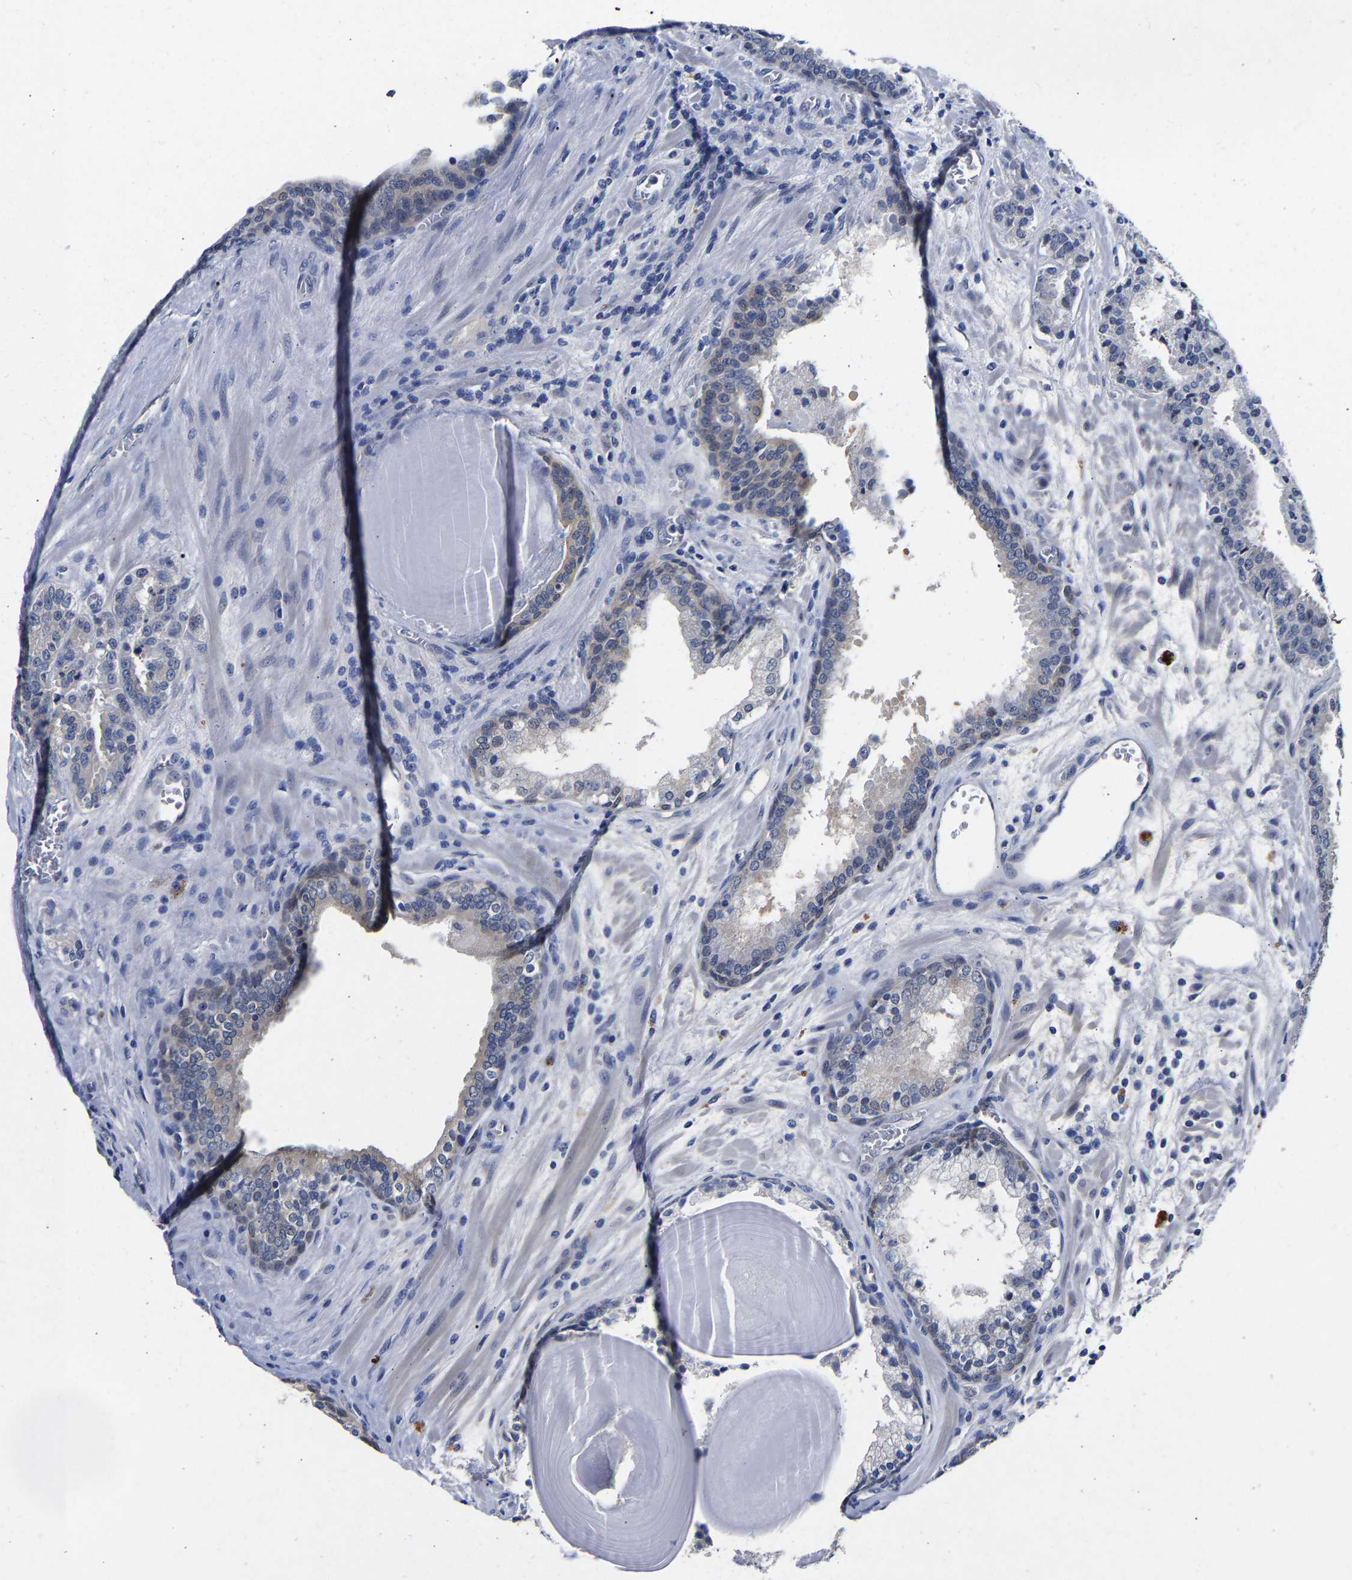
{"staining": {"intensity": "negative", "quantity": "none", "location": "none"}, "tissue": "prostate cancer", "cell_type": "Tumor cells", "image_type": "cancer", "snomed": [{"axis": "morphology", "description": "Adenocarcinoma, High grade"}, {"axis": "topography", "description": "Prostate"}], "caption": "Immunohistochemistry (IHC) image of human prostate cancer stained for a protein (brown), which reveals no positivity in tumor cells.", "gene": "CCDC6", "patient": {"sex": "male", "age": 60}}